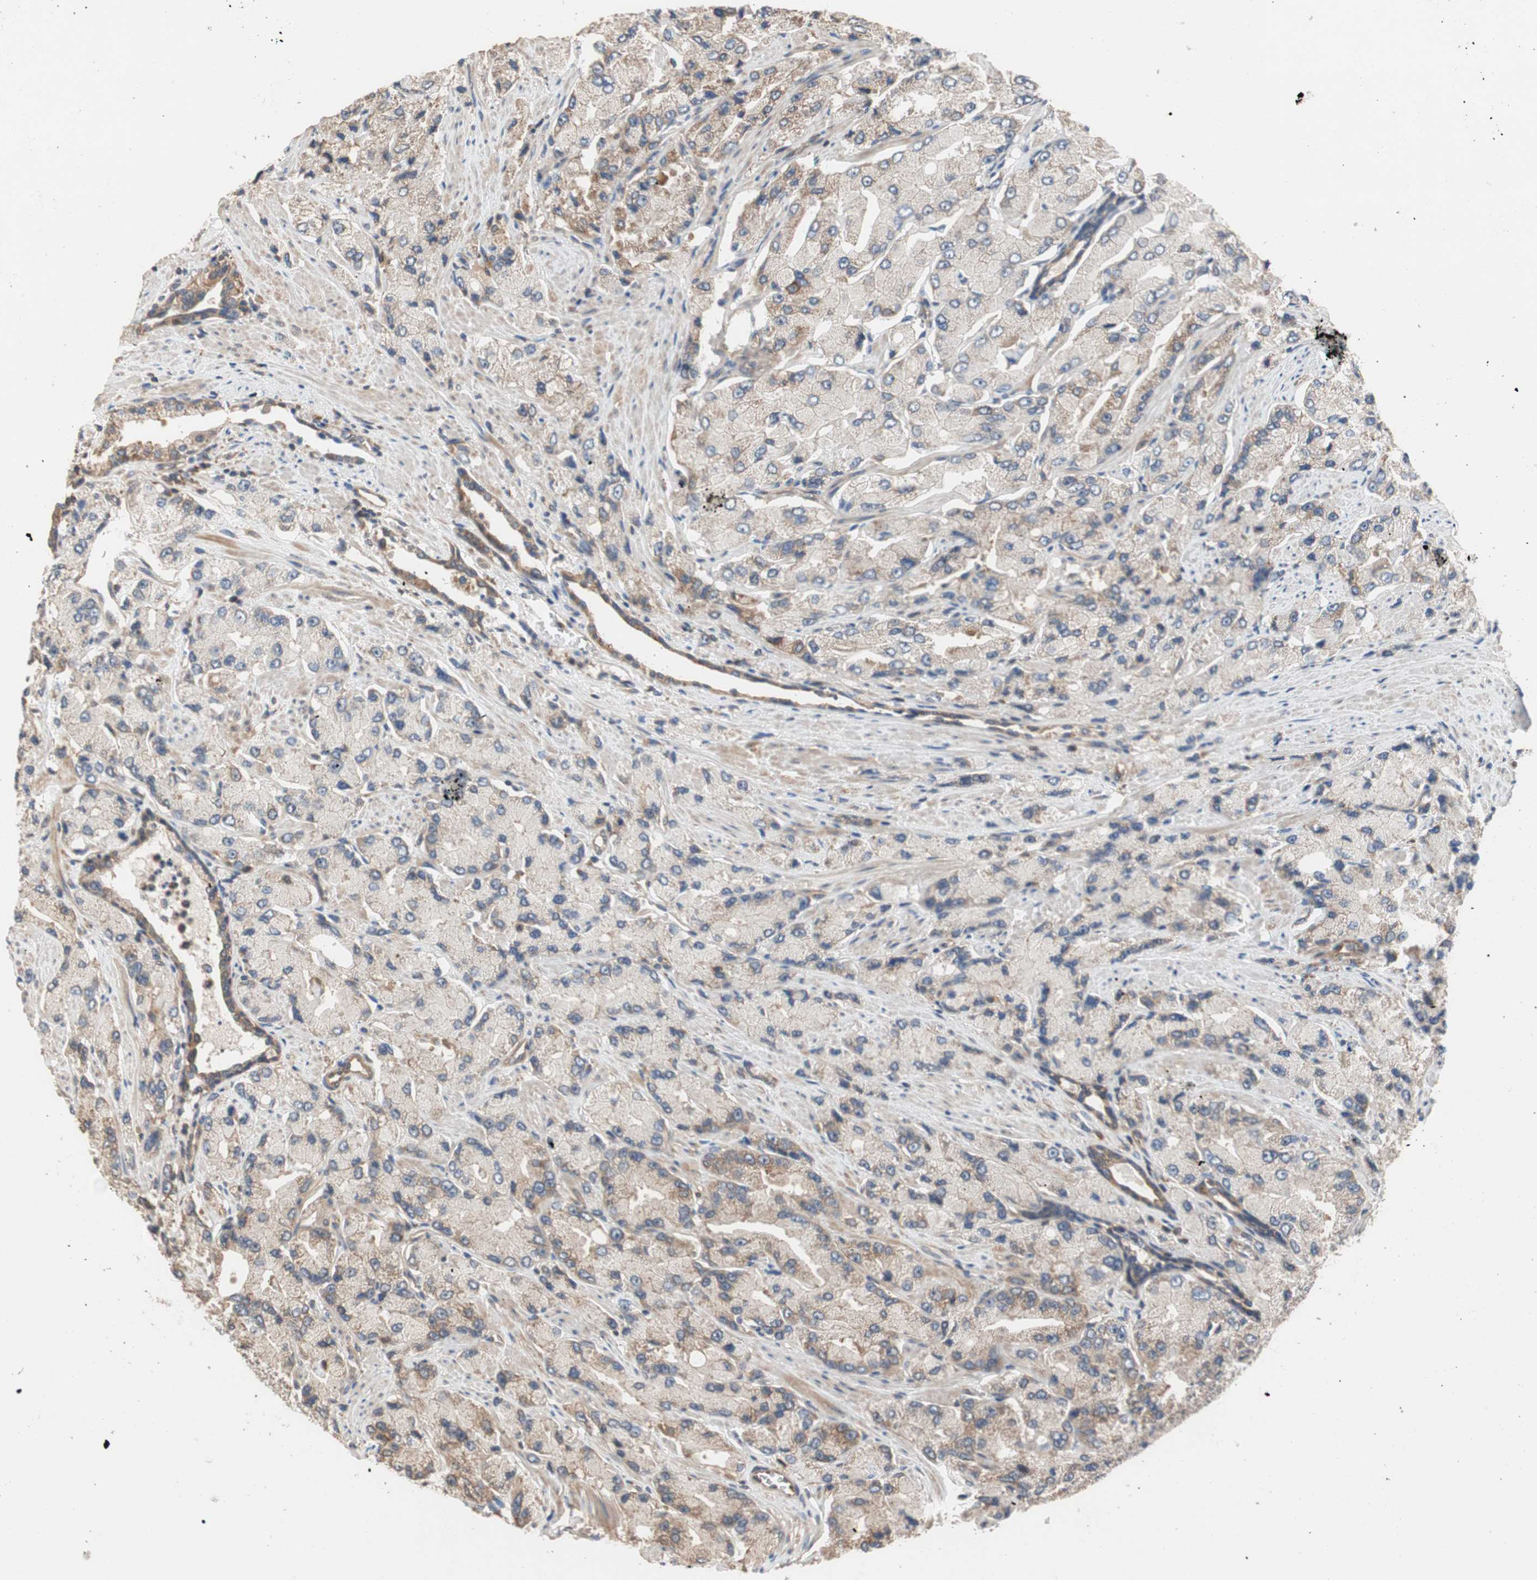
{"staining": {"intensity": "moderate", "quantity": "25%-75%", "location": "cytoplasmic/membranous"}, "tissue": "prostate cancer", "cell_type": "Tumor cells", "image_type": "cancer", "snomed": [{"axis": "morphology", "description": "Adenocarcinoma, High grade"}, {"axis": "topography", "description": "Prostate"}], "caption": "Prostate cancer (adenocarcinoma (high-grade)) stained with IHC displays moderate cytoplasmic/membranous staining in about 25%-75% of tumor cells. The staining is performed using DAB brown chromogen to label protein expression. The nuclei are counter-stained blue using hematoxylin.", "gene": "MAP4K2", "patient": {"sex": "male", "age": 58}}